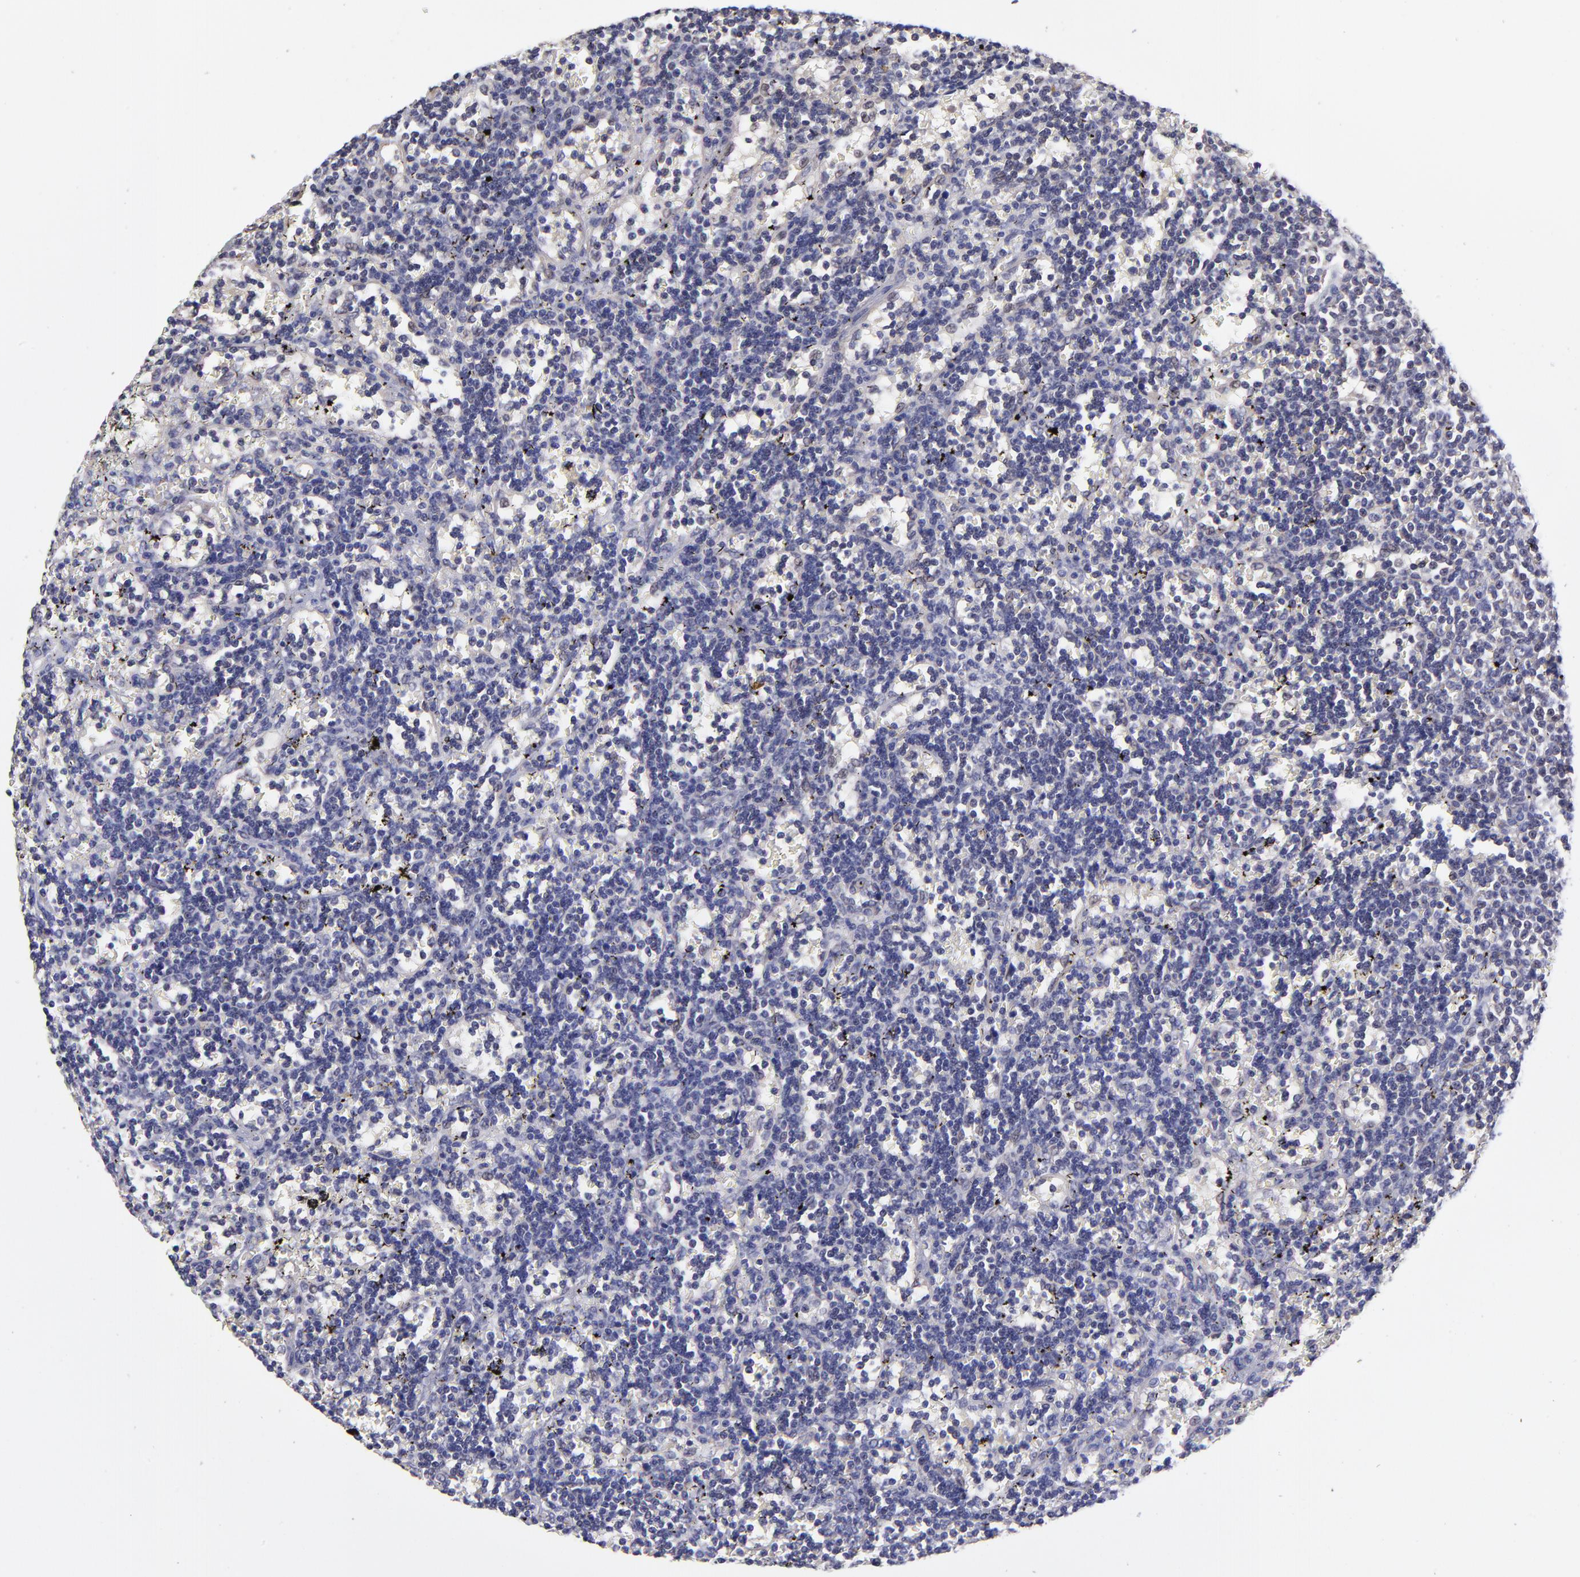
{"staining": {"intensity": "negative", "quantity": "none", "location": "none"}, "tissue": "lymphoma", "cell_type": "Tumor cells", "image_type": "cancer", "snomed": [{"axis": "morphology", "description": "Malignant lymphoma, non-Hodgkin's type, Low grade"}, {"axis": "topography", "description": "Spleen"}], "caption": "Immunohistochemical staining of lymphoma shows no significant positivity in tumor cells.", "gene": "NSF", "patient": {"sex": "male", "age": 60}}